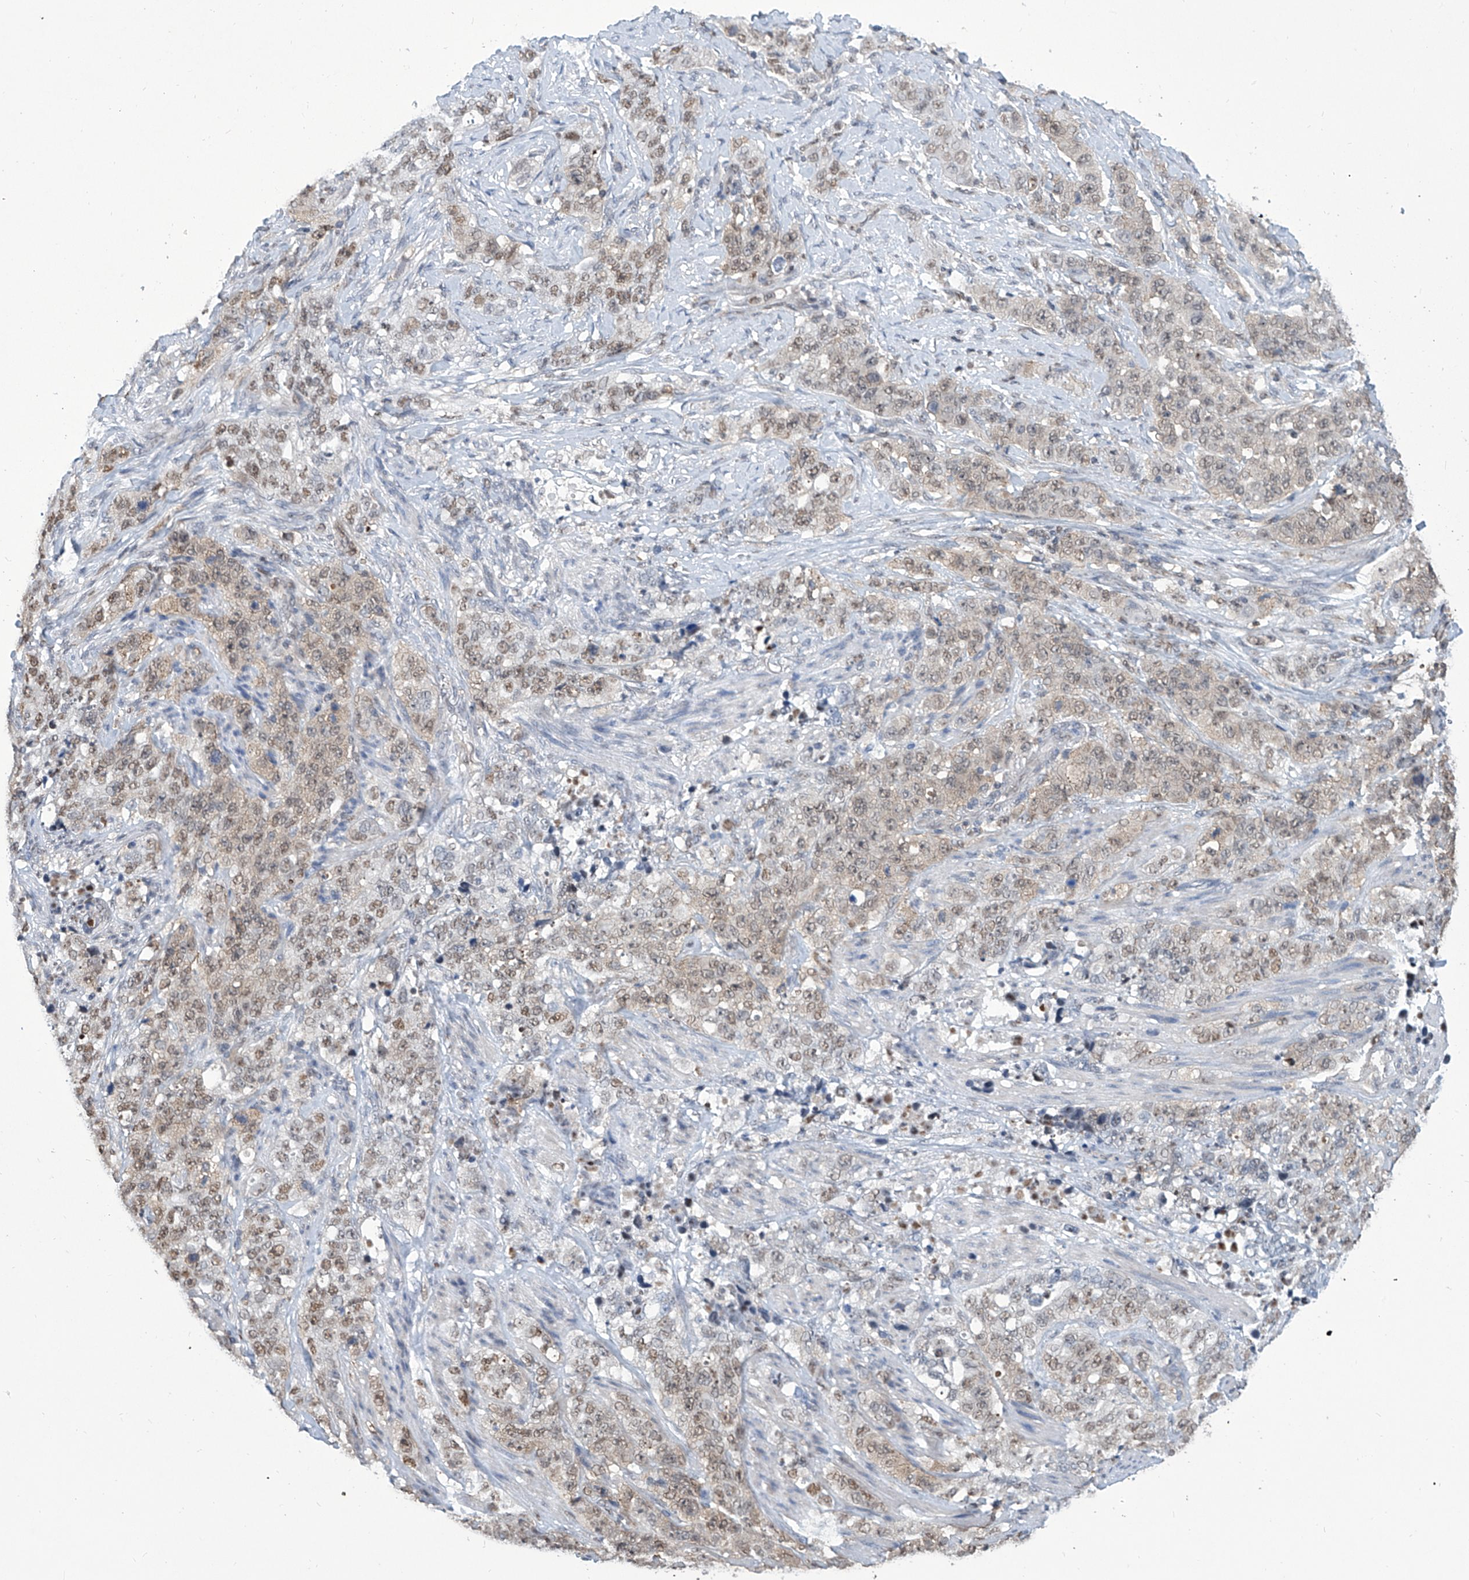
{"staining": {"intensity": "weak", "quantity": ">75%", "location": "nuclear"}, "tissue": "stomach cancer", "cell_type": "Tumor cells", "image_type": "cancer", "snomed": [{"axis": "morphology", "description": "Adenocarcinoma, NOS"}, {"axis": "topography", "description": "Stomach"}], "caption": "Protein expression analysis of human stomach adenocarcinoma reveals weak nuclear staining in about >75% of tumor cells.", "gene": "SREBF2", "patient": {"sex": "male", "age": 48}}